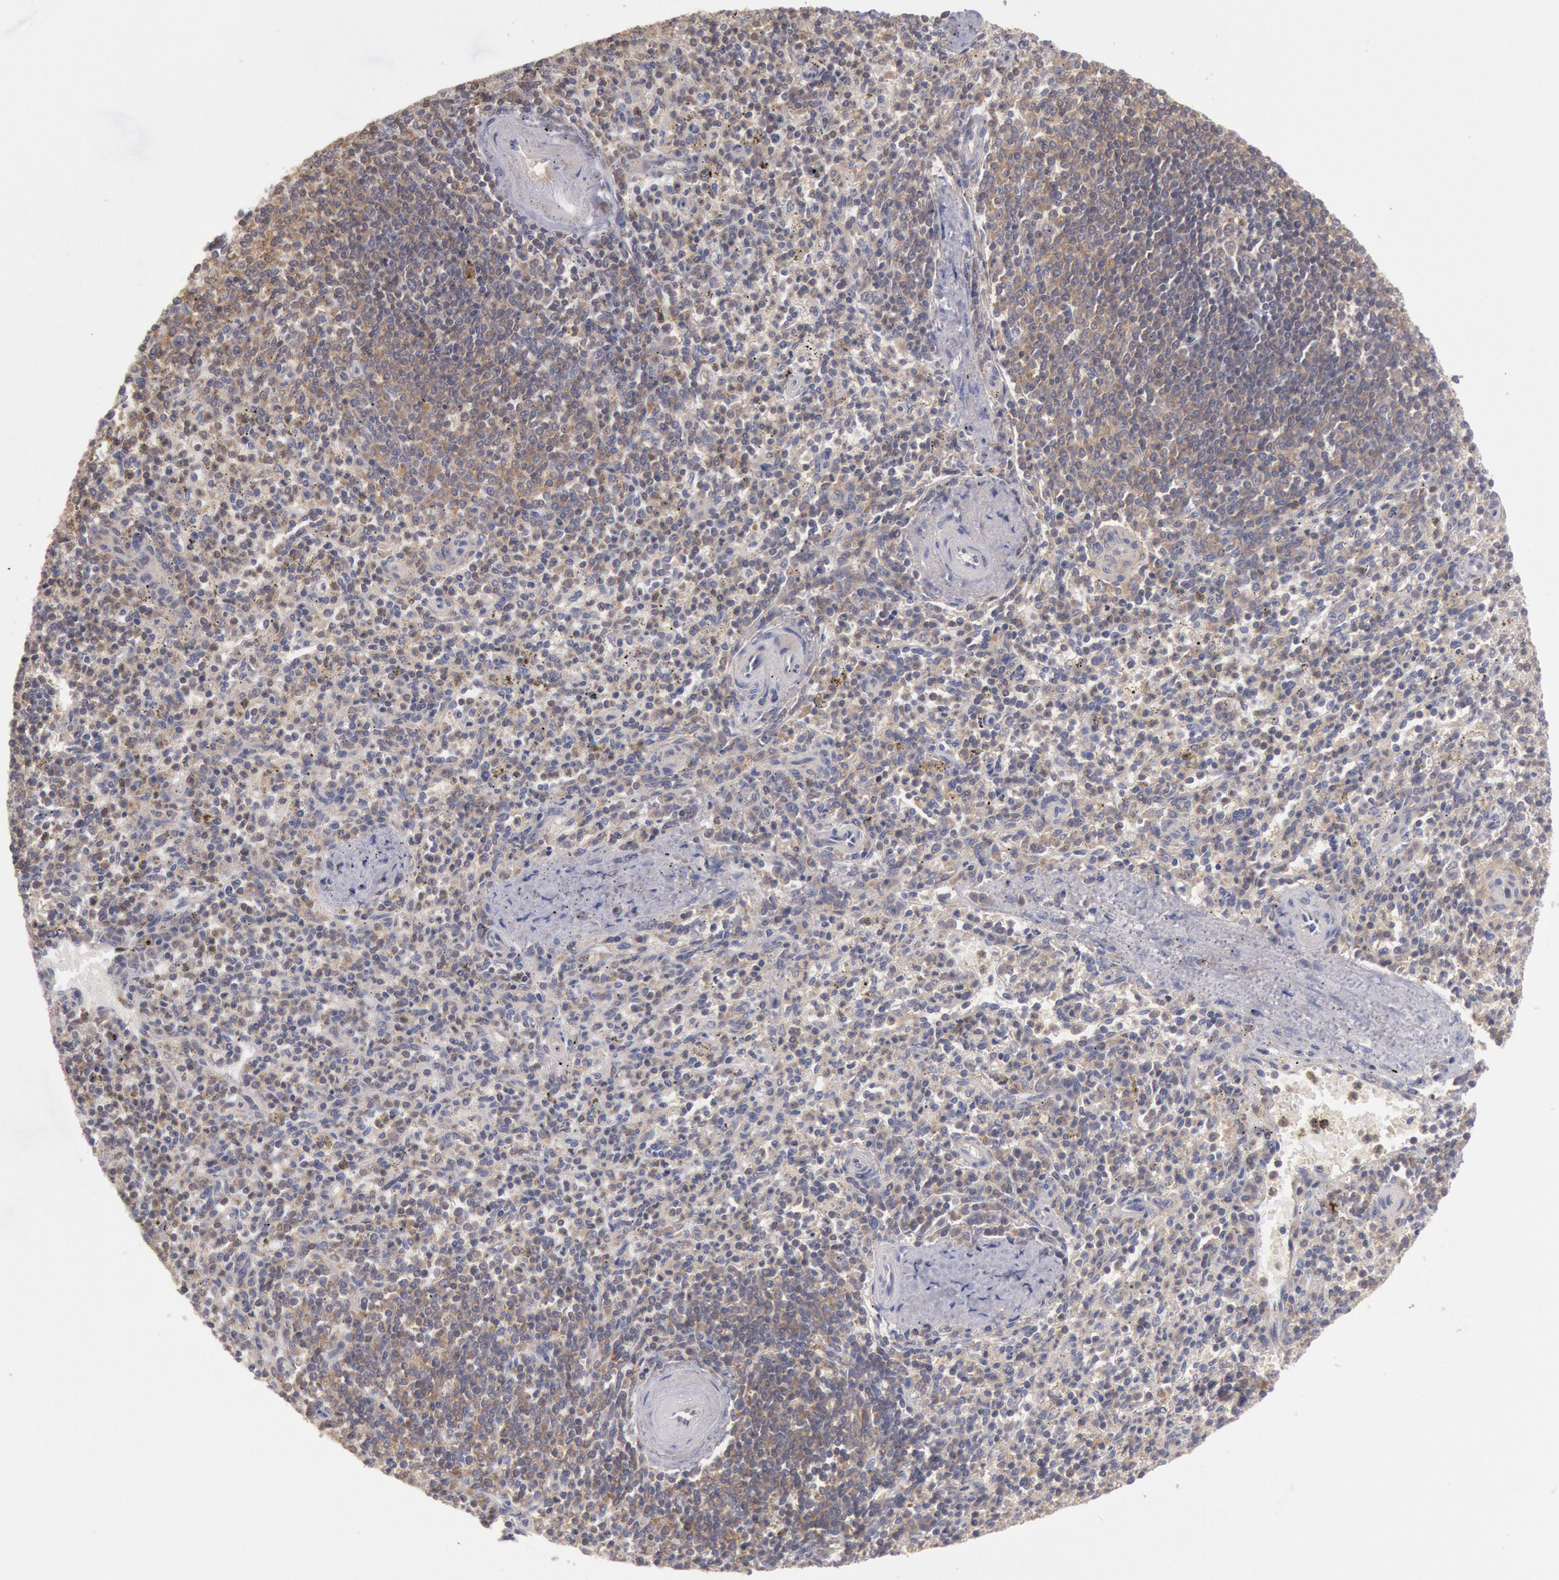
{"staining": {"intensity": "weak", "quantity": "25%-75%", "location": "cytoplasmic/membranous"}, "tissue": "spleen", "cell_type": "Cells in red pulp", "image_type": "normal", "snomed": [{"axis": "morphology", "description": "Normal tissue, NOS"}, {"axis": "topography", "description": "Spleen"}], "caption": "There is low levels of weak cytoplasmic/membranous expression in cells in red pulp of normal spleen, as demonstrated by immunohistochemical staining (brown color).", "gene": "PIK3R1", "patient": {"sex": "male", "age": 72}}